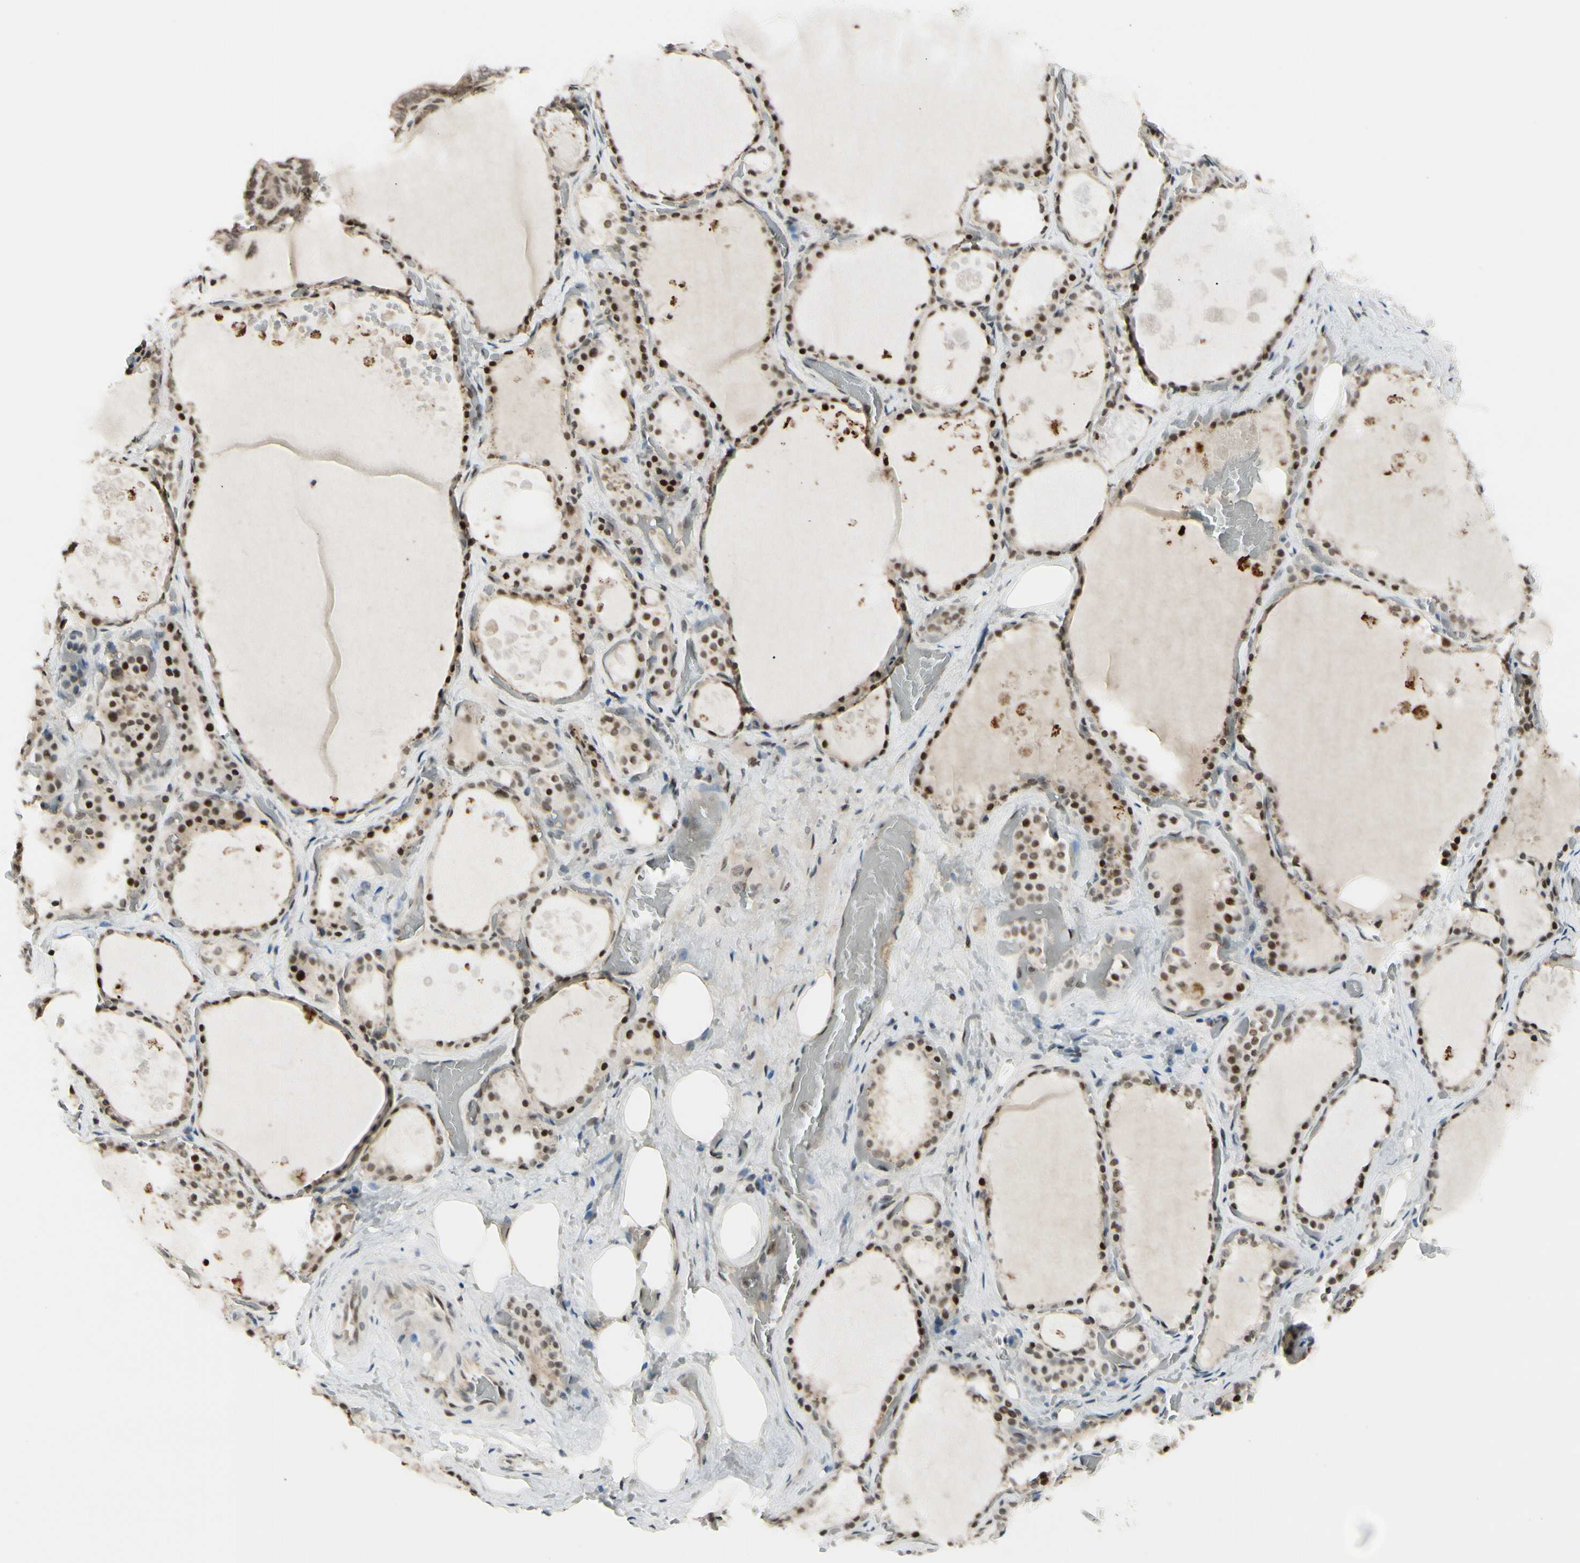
{"staining": {"intensity": "moderate", "quantity": ">75%", "location": "nuclear"}, "tissue": "thyroid gland", "cell_type": "Glandular cells", "image_type": "normal", "snomed": [{"axis": "morphology", "description": "Normal tissue, NOS"}, {"axis": "topography", "description": "Thyroid gland"}], "caption": "A micrograph of thyroid gland stained for a protein shows moderate nuclear brown staining in glandular cells.", "gene": "SUFU", "patient": {"sex": "male", "age": 61}}